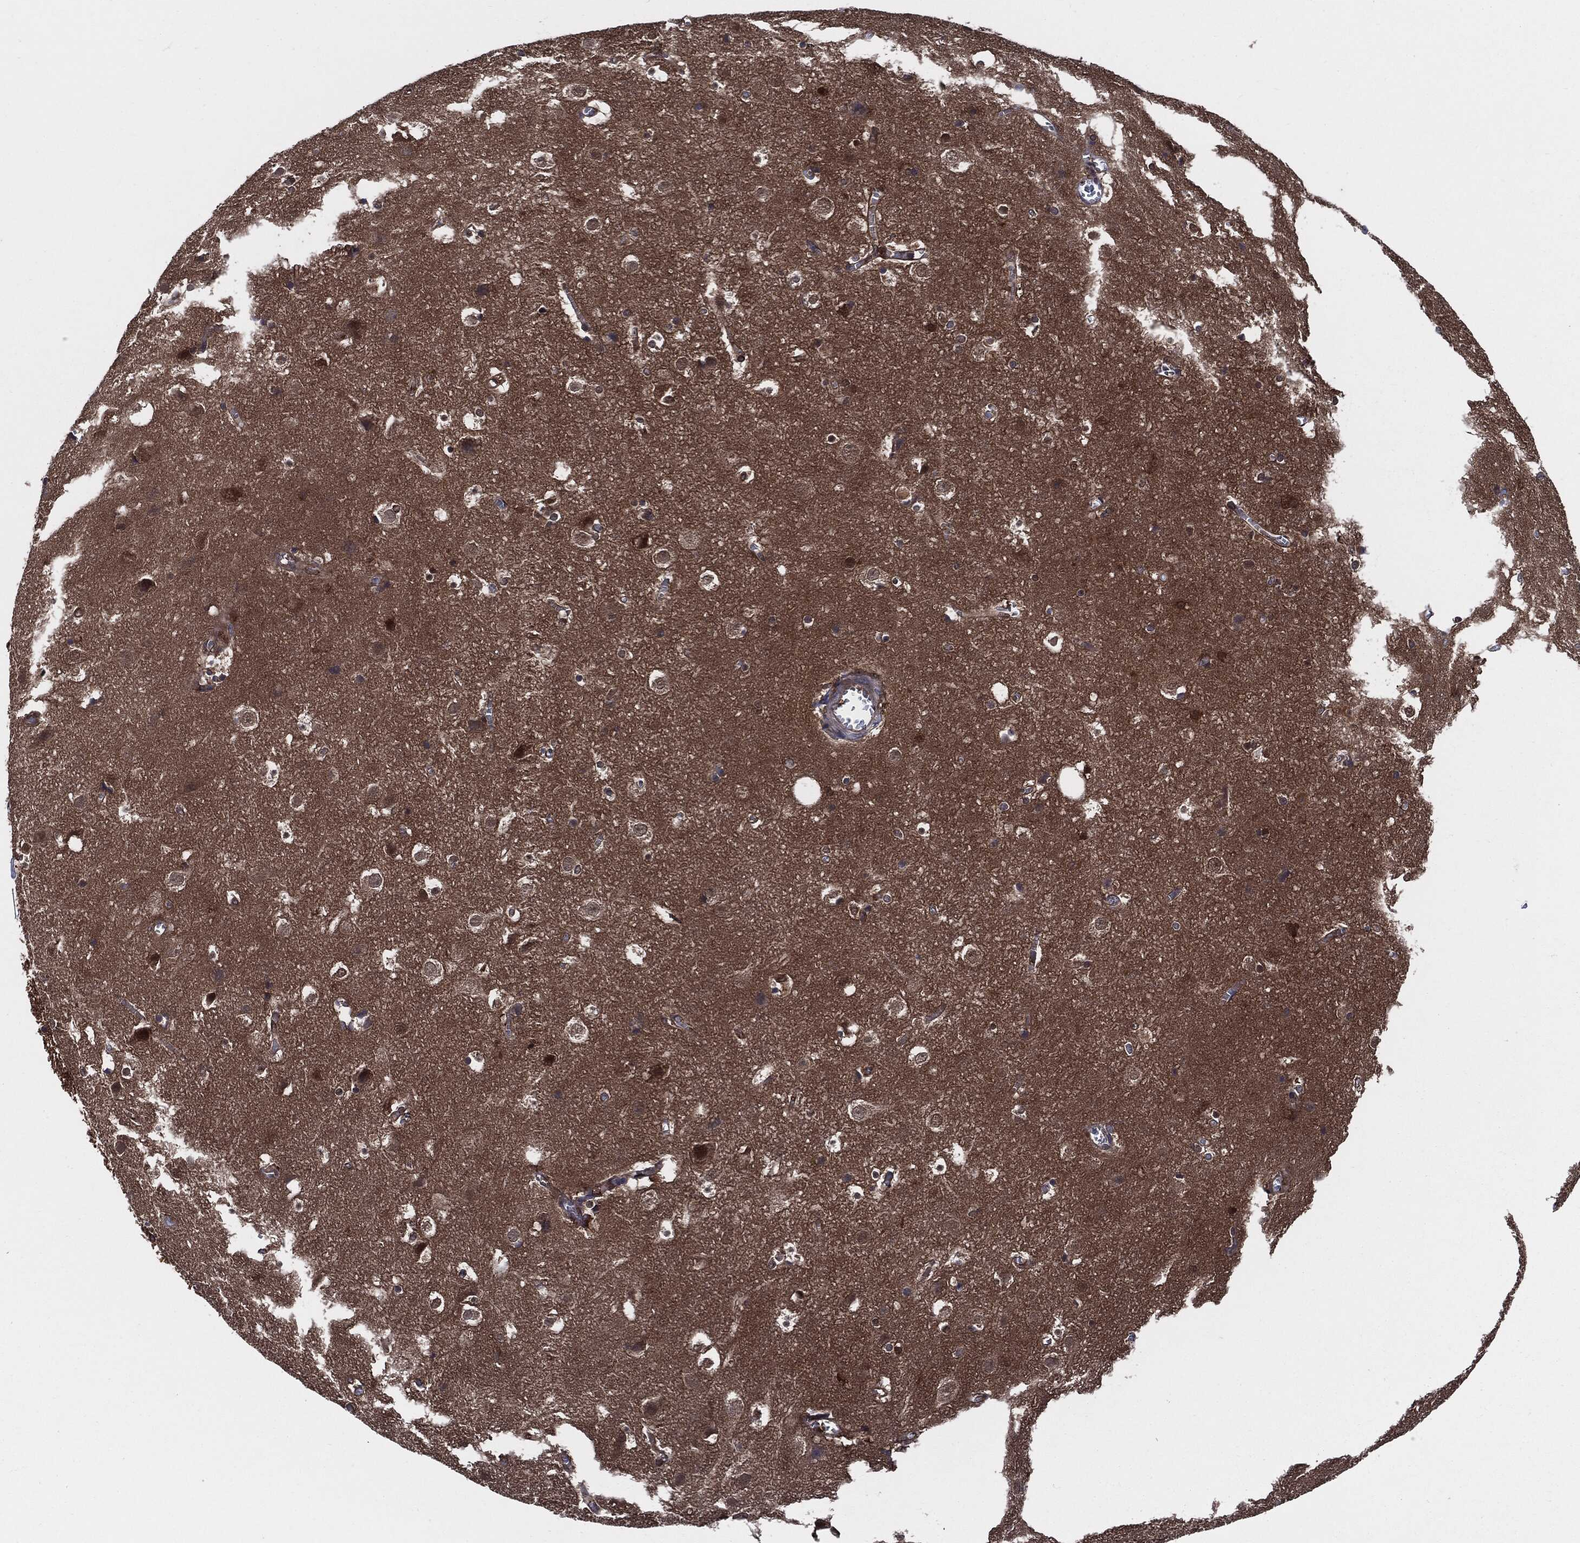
{"staining": {"intensity": "negative", "quantity": "none", "location": "none"}, "tissue": "cerebral cortex", "cell_type": "Endothelial cells", "image_type": "normal", "snomed": [{"axis": "morphology", "description": "Normal tissue, NOS"}, {"axis": "topography", "description": "Cerebral cortex"}], "caption": "Histopathology image shows no protein expression in endothelial cells of unremarkable cerebral cortex.", "gene": "XPNPEP1", "patient": {"sex": "male", "age": 59}}